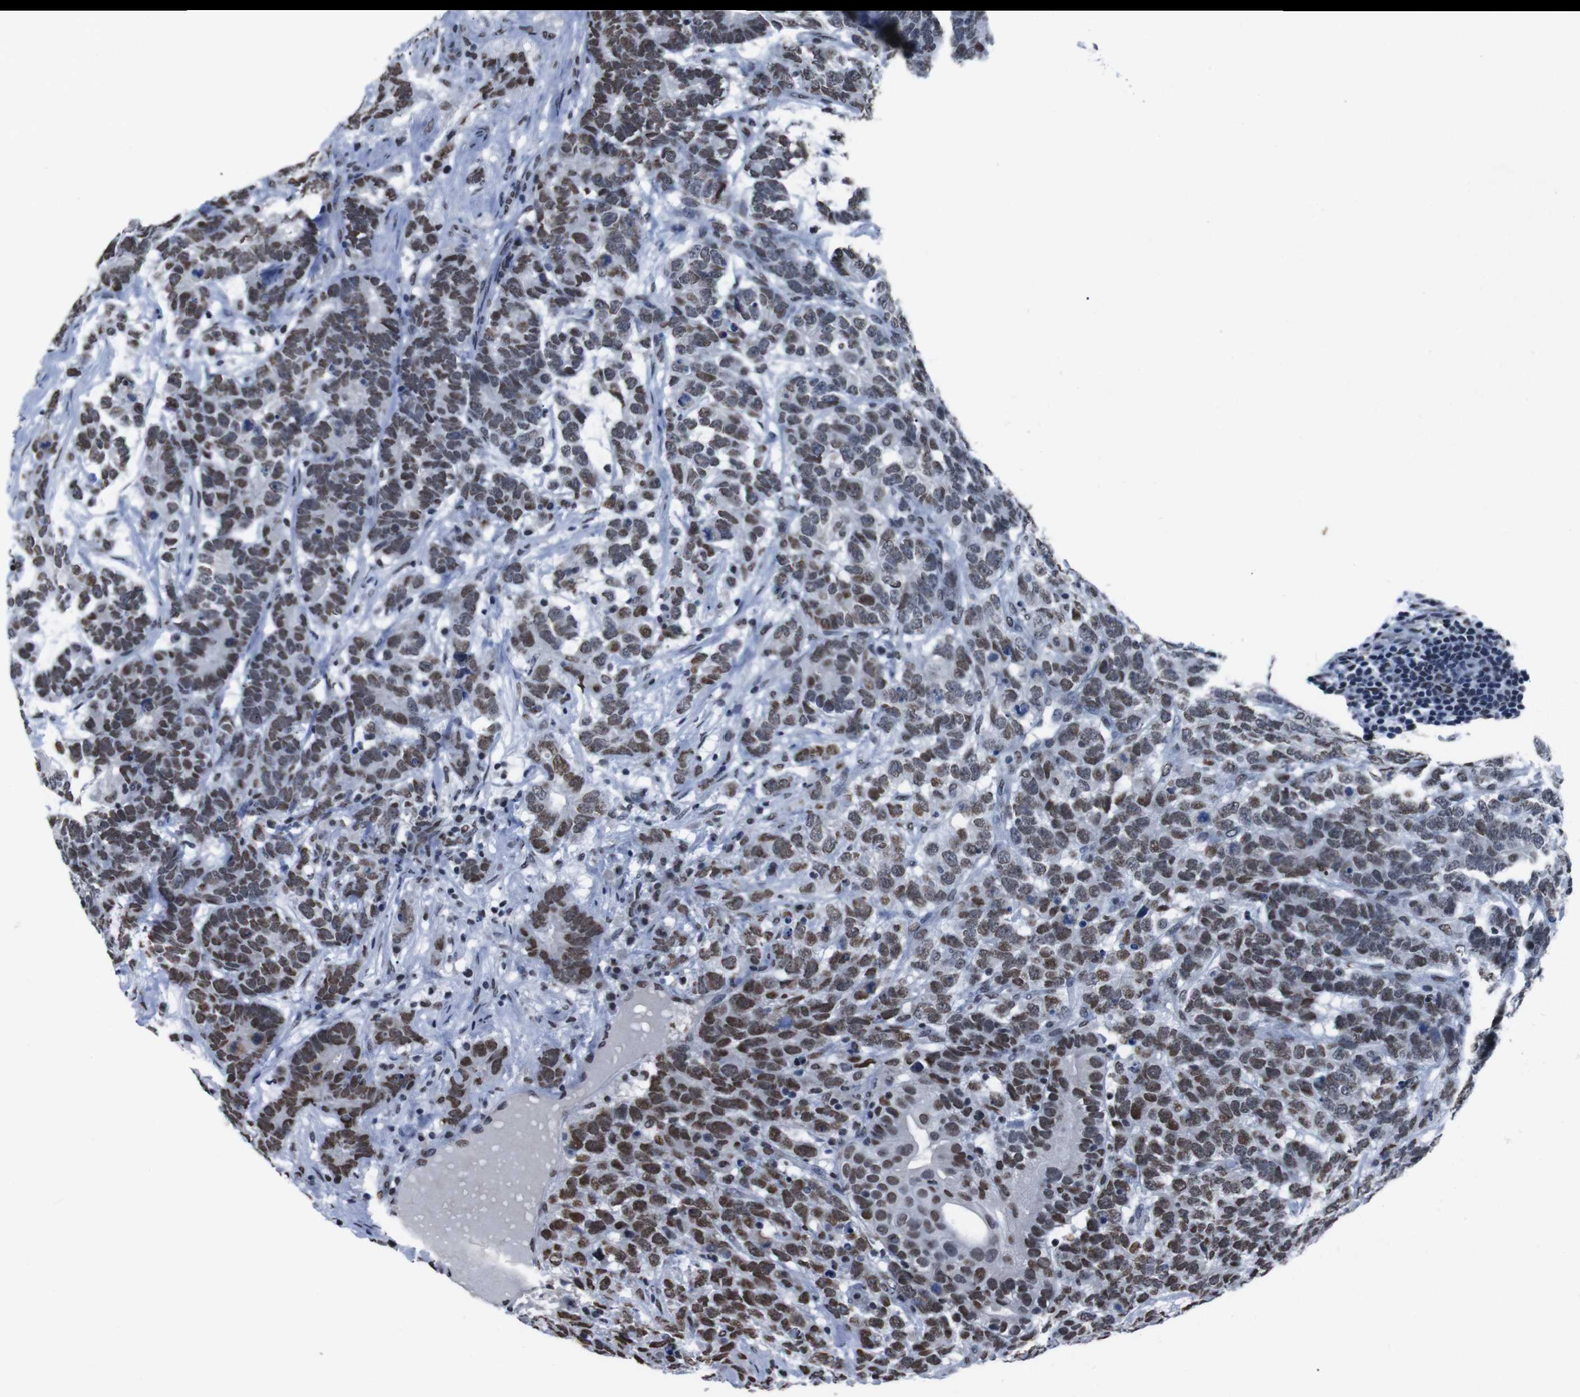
{"staining": {"intensity": "moderate", "quantity": ">75%", "location": "nuclear"}, "tissue": "testis cancer", "cell_type": "Tumor cells", "image_type": "cancer", "snomed": [{"axis": "morphology", "description": "Carcinoma, Embryonal, NOS"}, {"axis": "topography", "description": "Testis"}], "caption": "Immunohistochemical staining of human testis embryonal carcinoma displays medium levels of moderate nuclear protein staining in about >75% of tumor cells.", "gene": "PIP4P2", "patient": {"sex": "male", "age": 26}}